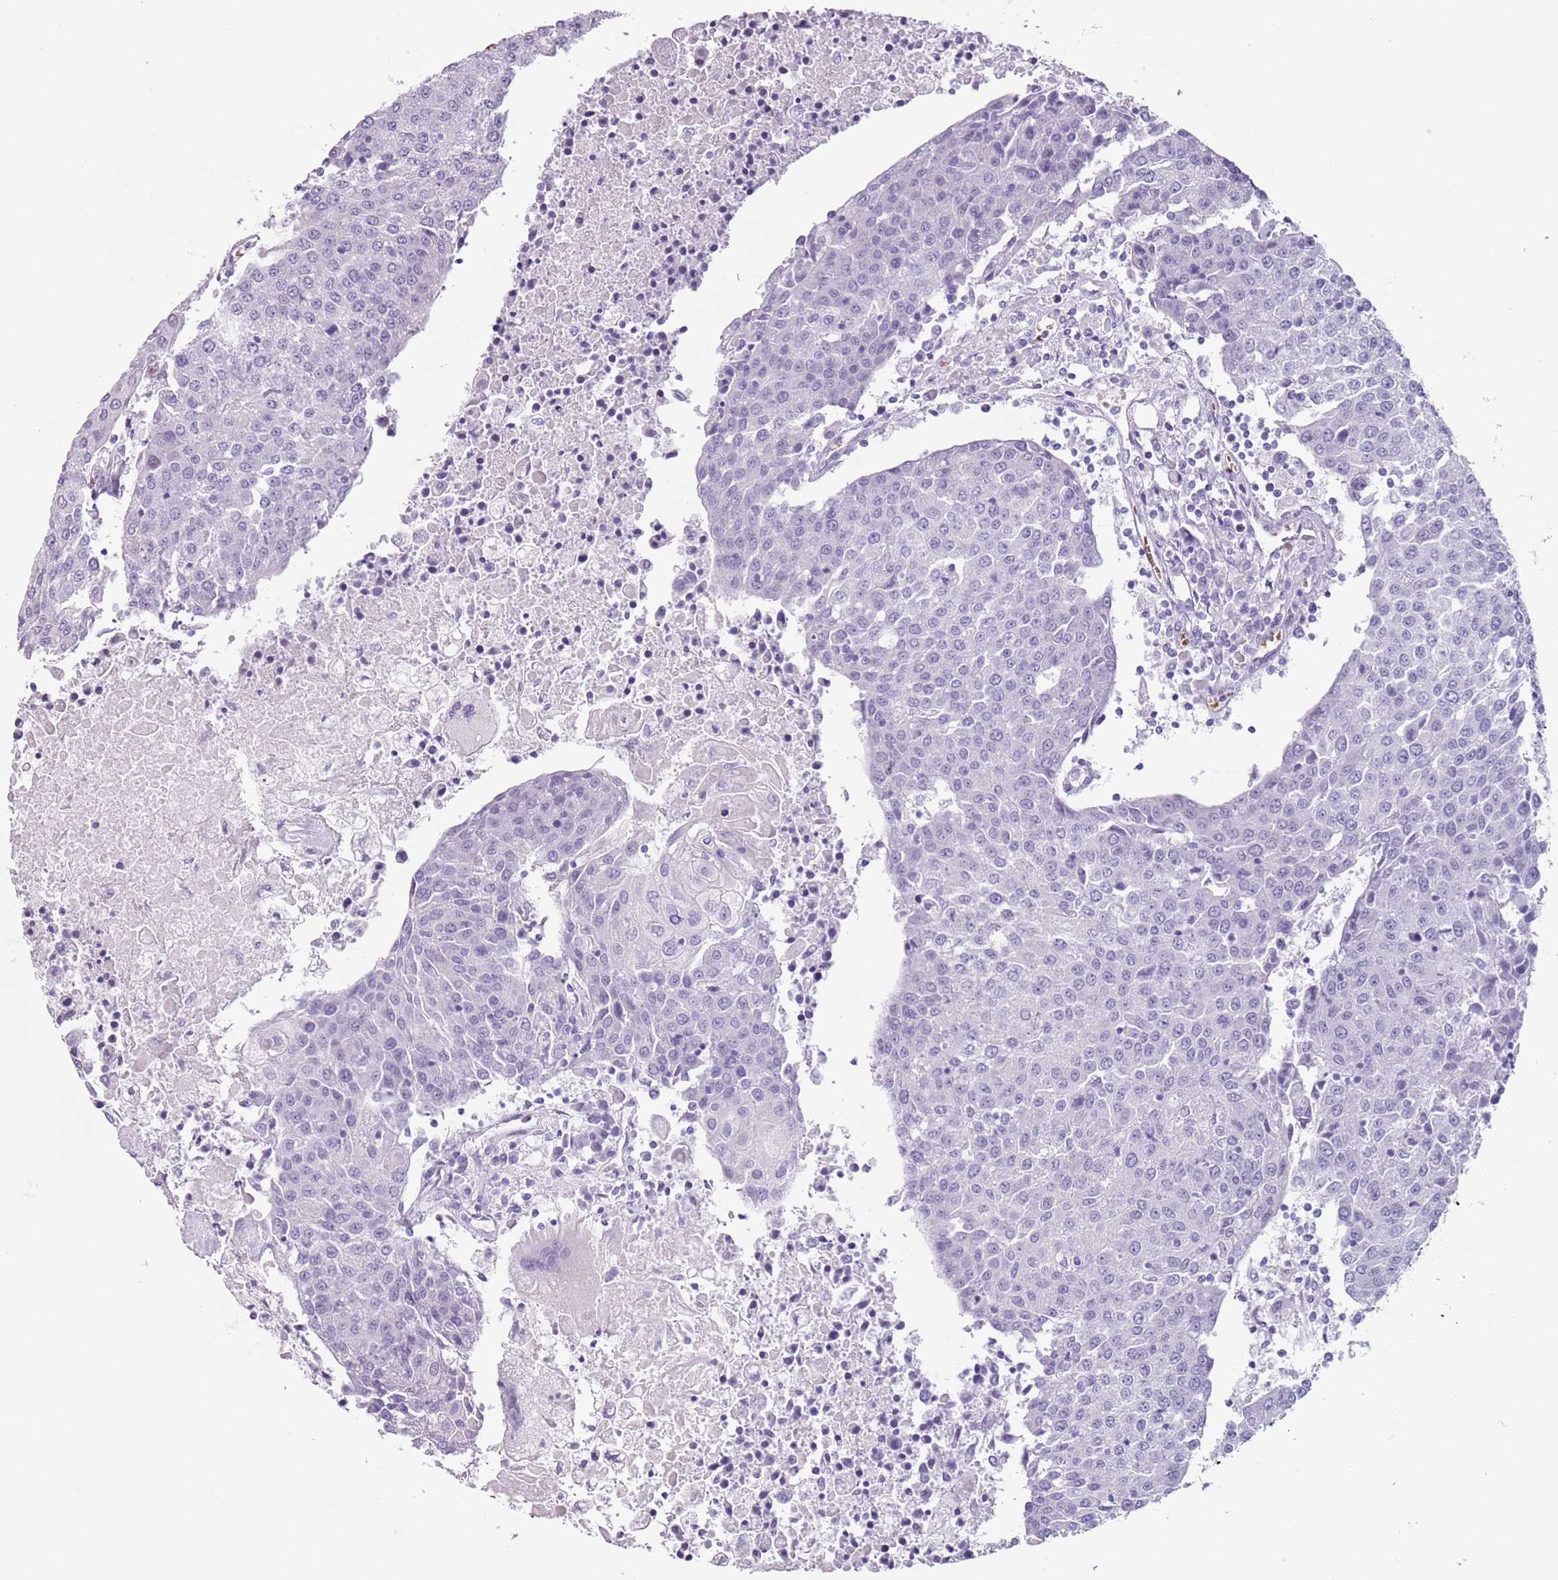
{"staining": {"intensity": "negative", "quantity": "none", "location": "none"}, "tissue": "urothelial cancer", "cell_type": "Tumor cells", "image_type": "cancer", "snomed": [{"axis": "morphology", "description": "Urothelial carcinoma, High grade"}, {"axis": "topography", "description": "Urinary bladder"}], "caption": "IHC histopathology image of human high-grade urothelial carcinoma stained for a protein (brown), which exhibits no positivity in tumor cells. Brightfield microscopy of immunohistochemistry (IHC) stained with DAB (3,3'-diaminobenzidine) (brown) and hematoxylin (blue), captured at high magnification.", "gene": "SPESP1", "patient": {"sex": "female", "age": 85}}